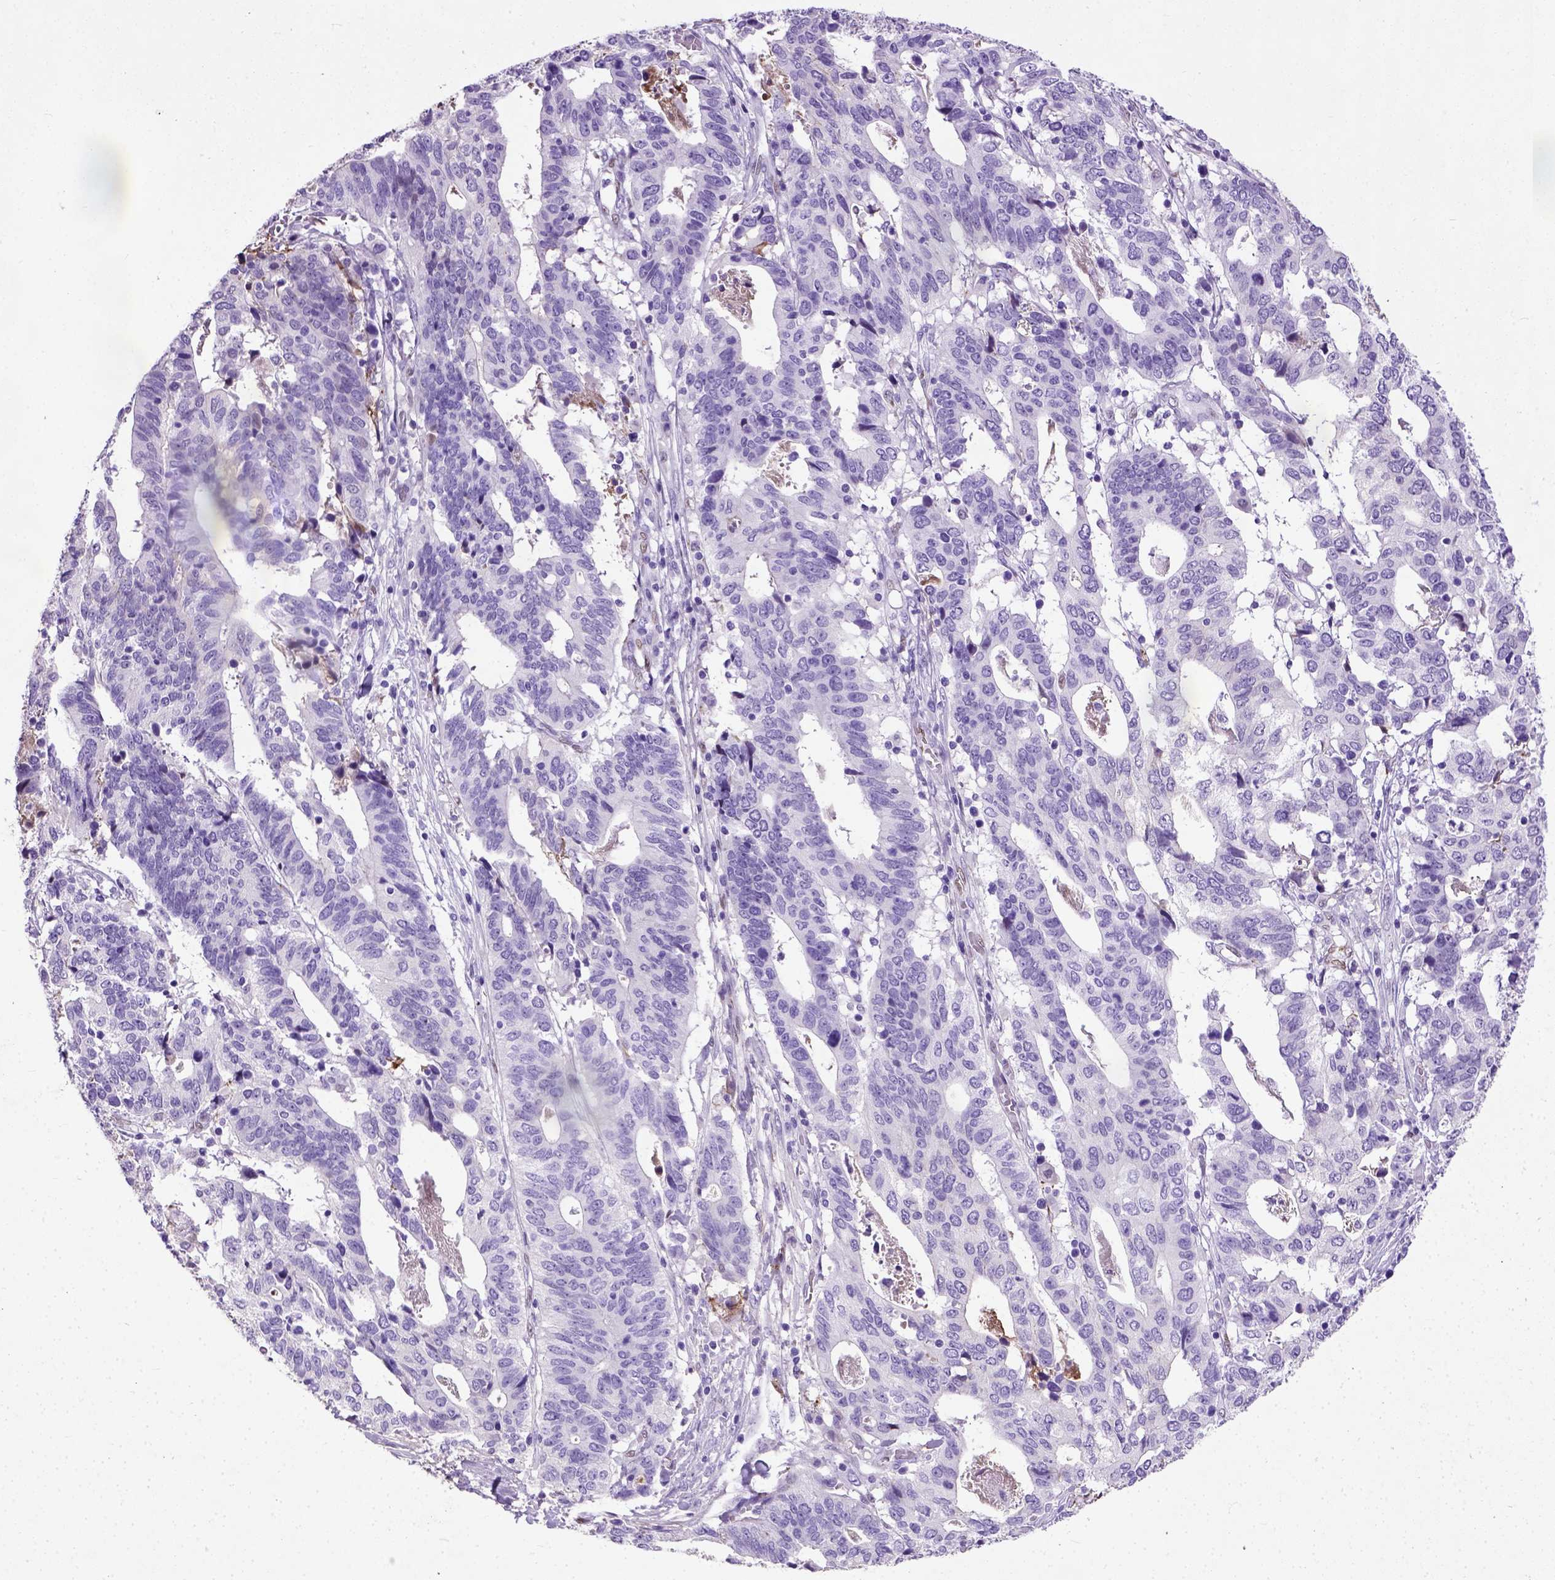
{"staining": {"intensity": "negative", "quantity": "none", "location": "none"}, "tissue": "stomach cancer", "cell_type": "Tumor cells", "image_type": "cancer", "snomed": [{"axis": "morphology", "description": "Adenocarcinoma, NOS"}, {"axis": "topography", "description": "Stomach, upper"}], "caption": "Immunohistochemistry (IHC) histopathology image of neoplastic tissue: stomach adenocarcinoma stained with DAB (3,3'-diaminobenzidine) demonstrates no significant protein positivity in tumor cells.", "gene": "ADAMTS8", "patient": {"sex": "female", "age": 67}}